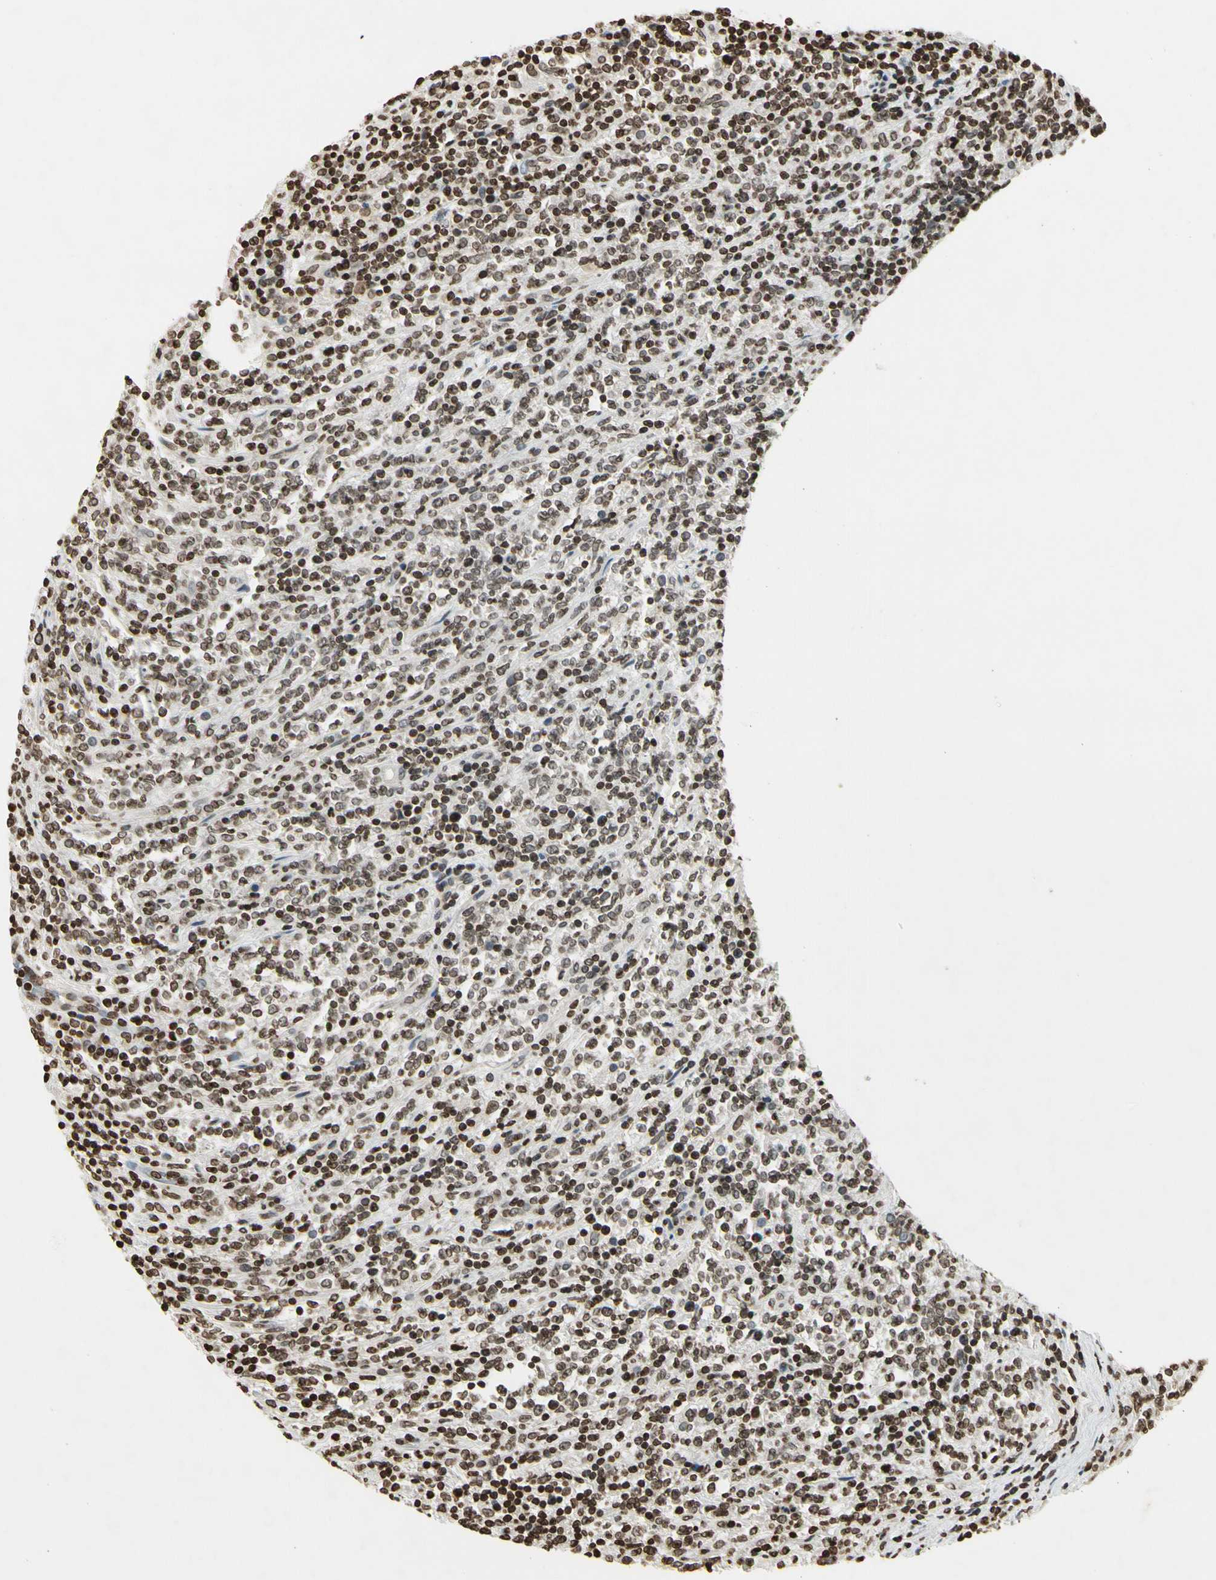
{"staining": {"intensity": "moderate", "quantity": ">75%", "location": "nuclear"}, "tissue": "lymphoma", "cell_type": "Tumor cells", "image_type": "cancer", "snomed": [{"axis": "morphology", "description": "Malignant lymphoma, non-Hodgkin's type, High grade"}, {"axis": "topography", "description": "Soft tissue"}], "caption": "This histopathology image exhibits immunohistochemistry staining of lymphoma, with medium moderate nuclear positivity in approximately >75% of tumor cells.", "gene": "RORA", "patient": {"sex": "male", "age": 18}}